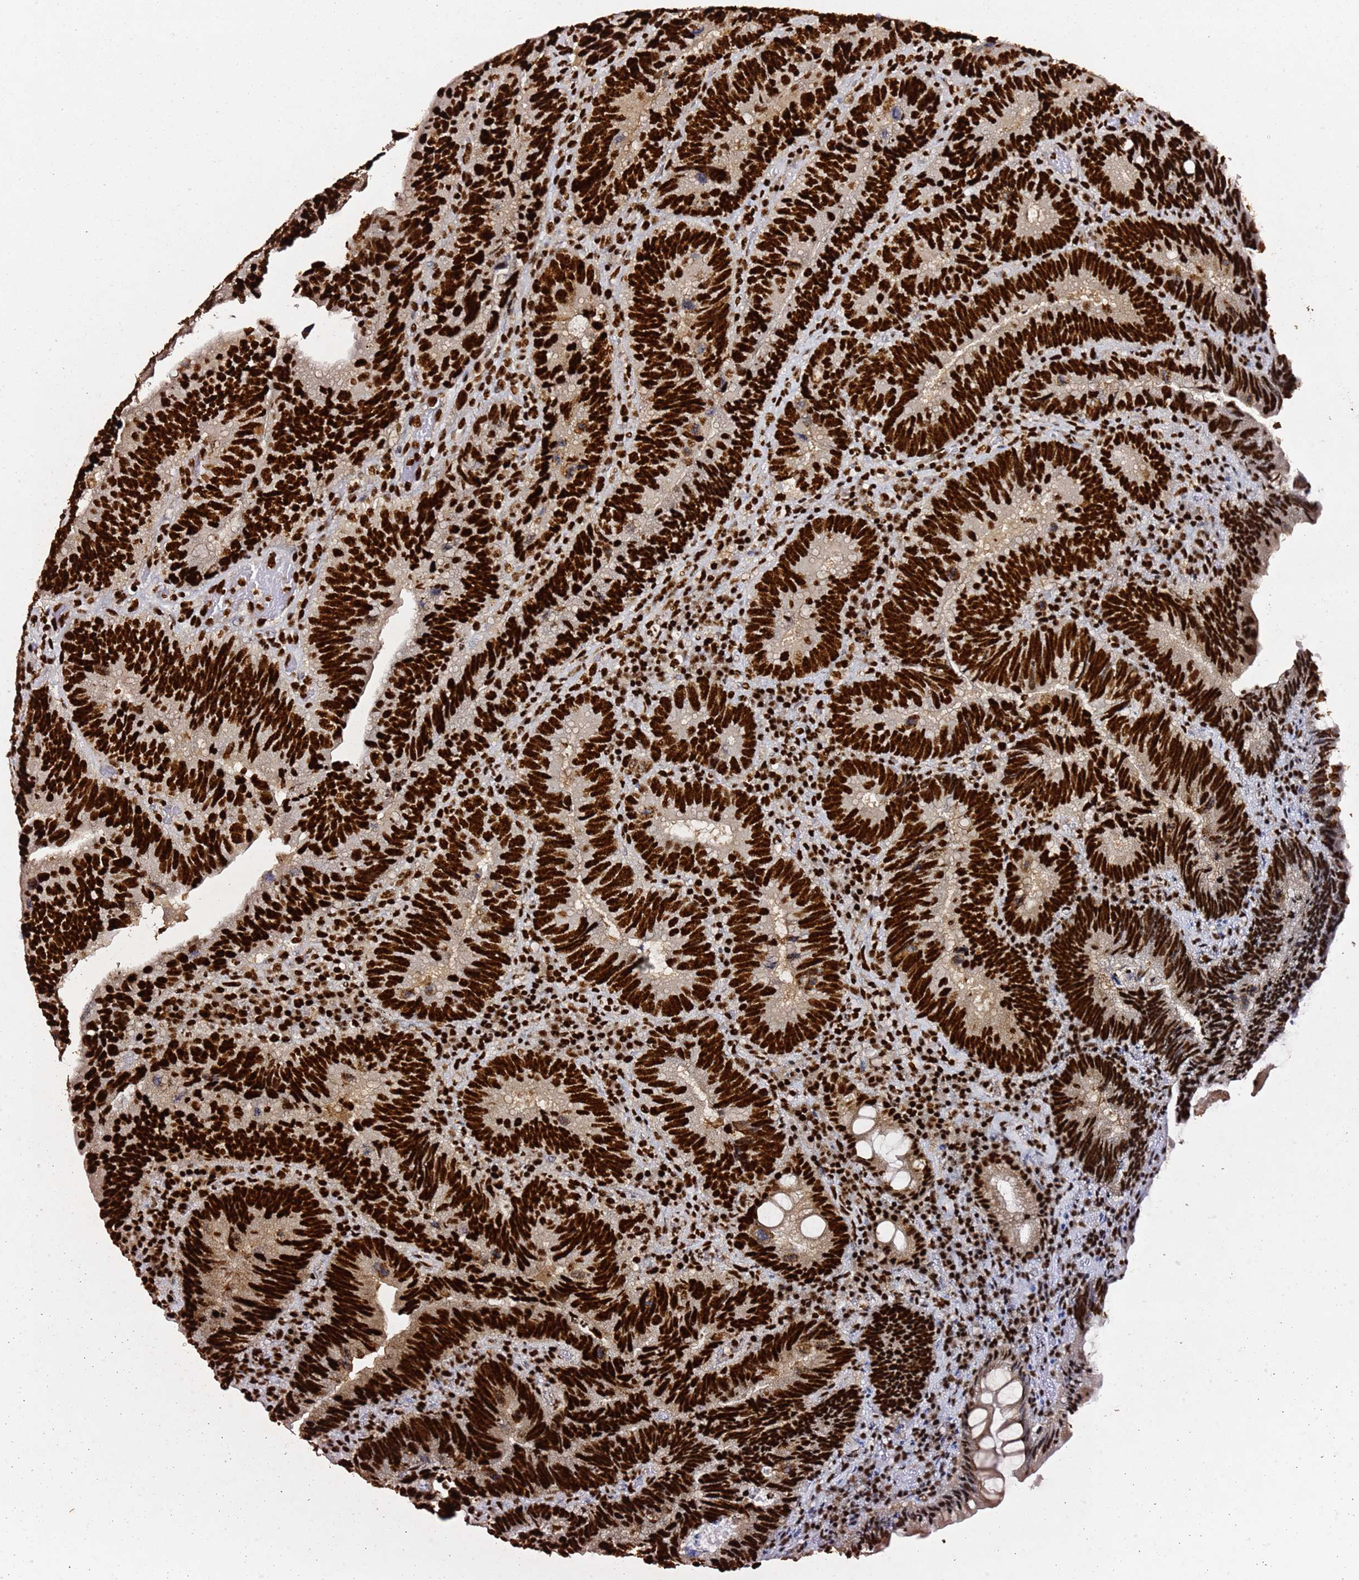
{"staining": {"intensity": "strong", "quantity": ">75%", "location": "nuclear"}, "tissue": "colorectal cancer", "cell_type": "Tumor cells", "image_type": "cancer", "snomed": [{"axis": "morphology", "description": "Adenocarcinoma, NOS"}, {"axis": "topography", "description": "Colon"}], "caption": "Human colorectal cancer (adenocarcinoma) stained with a brown dye shows strong nuclear positive positivity in about >75% of tumor cells.", "gene": "C6orf226", "patient": {"sex": "female", "age": 67}}